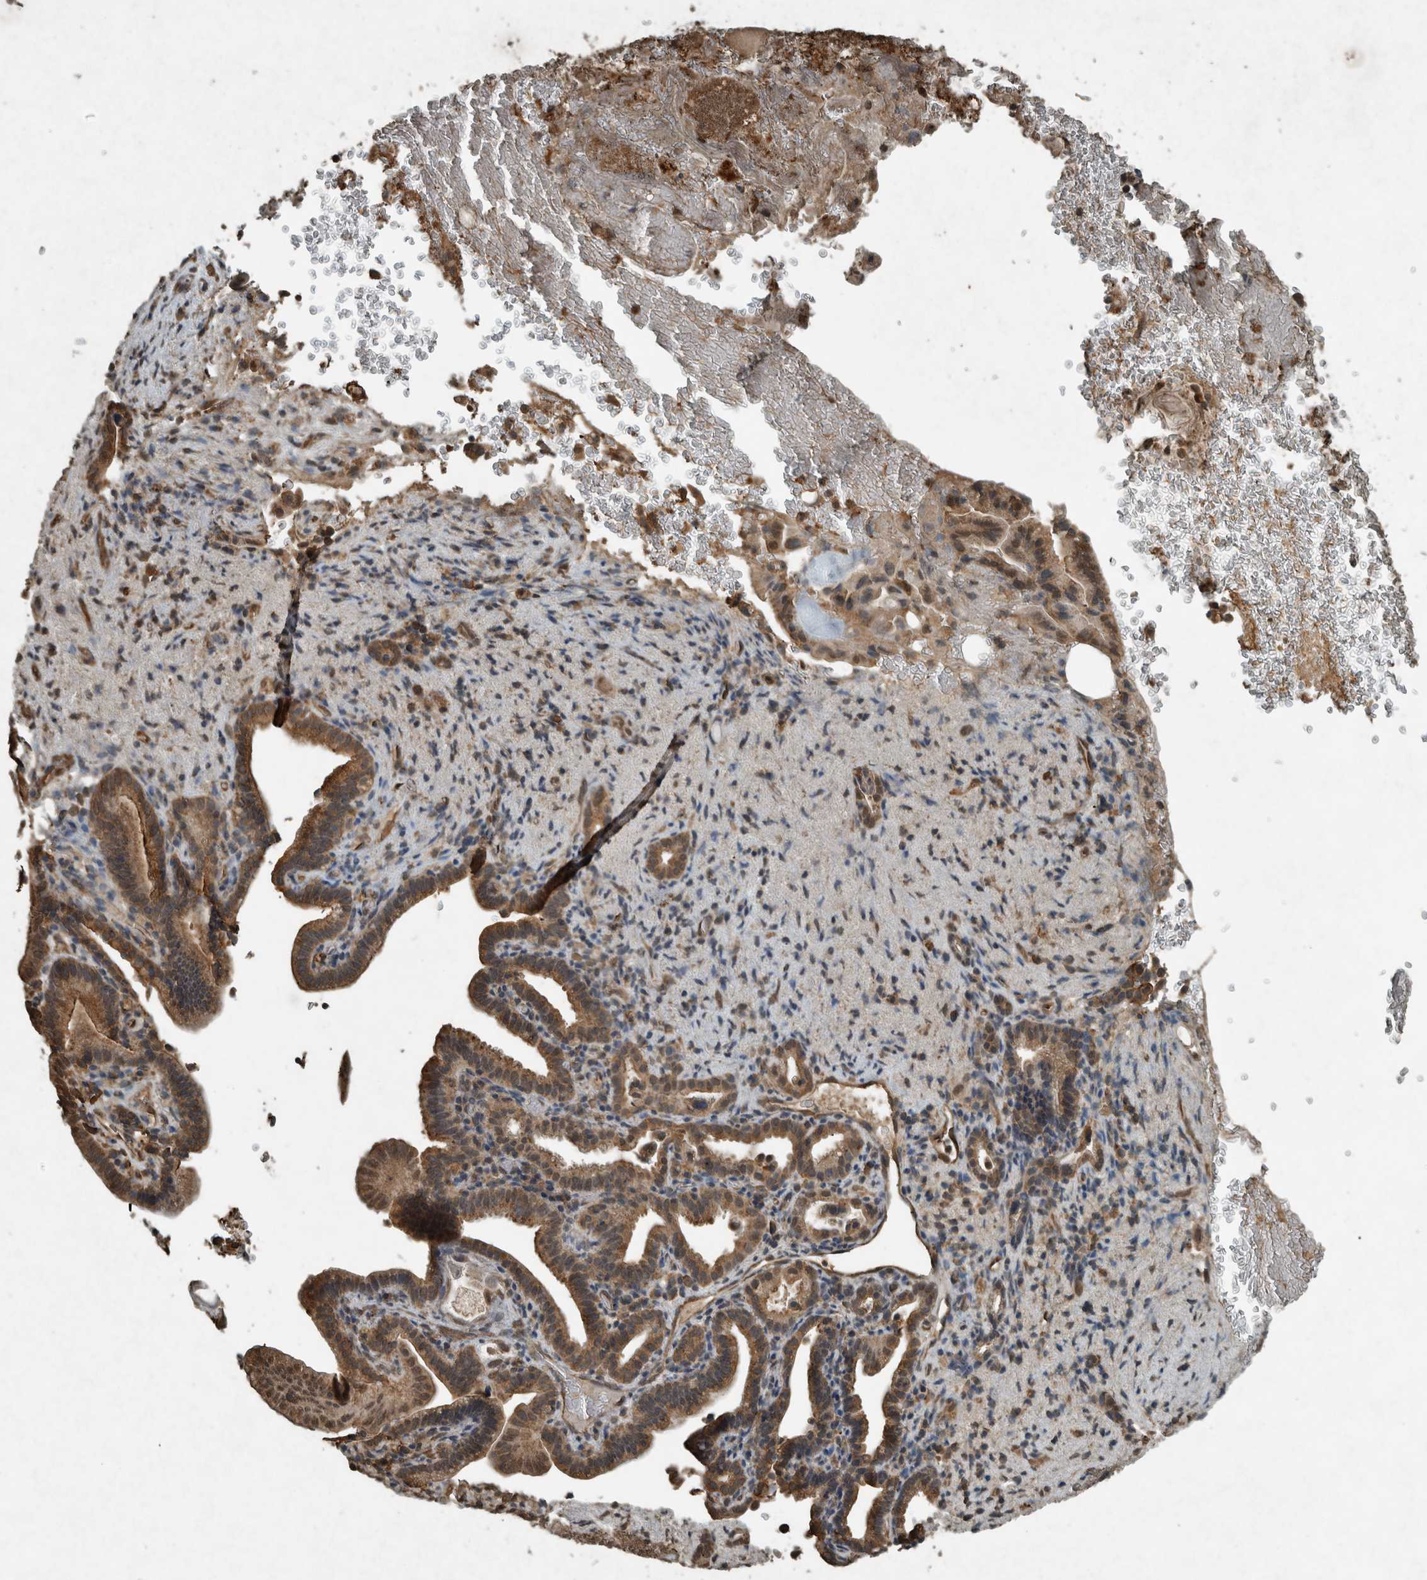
{"staining": {"intensity": "moderate", "quantity": ">75%", "location": "cytoplasmic/membranous,nuclear"}, "tissue": "liver cancer", "cell_type": "Tumor cells", "image_type": "cancer", "snomed": [{"axis": "morphology", "description": "Cholangiocarcinoma"}, {"axis": "topography", "description": "Liver"}], "caption": "Liver cholangiocarcinoma stained for a protein (brown) demonstrates moderate cytoplasmic/membranous and nuclear positive expression in about >75% of tumor cells.", "gene": "ARHGEF12", "patient": {"sex": "female", "age": 68}}